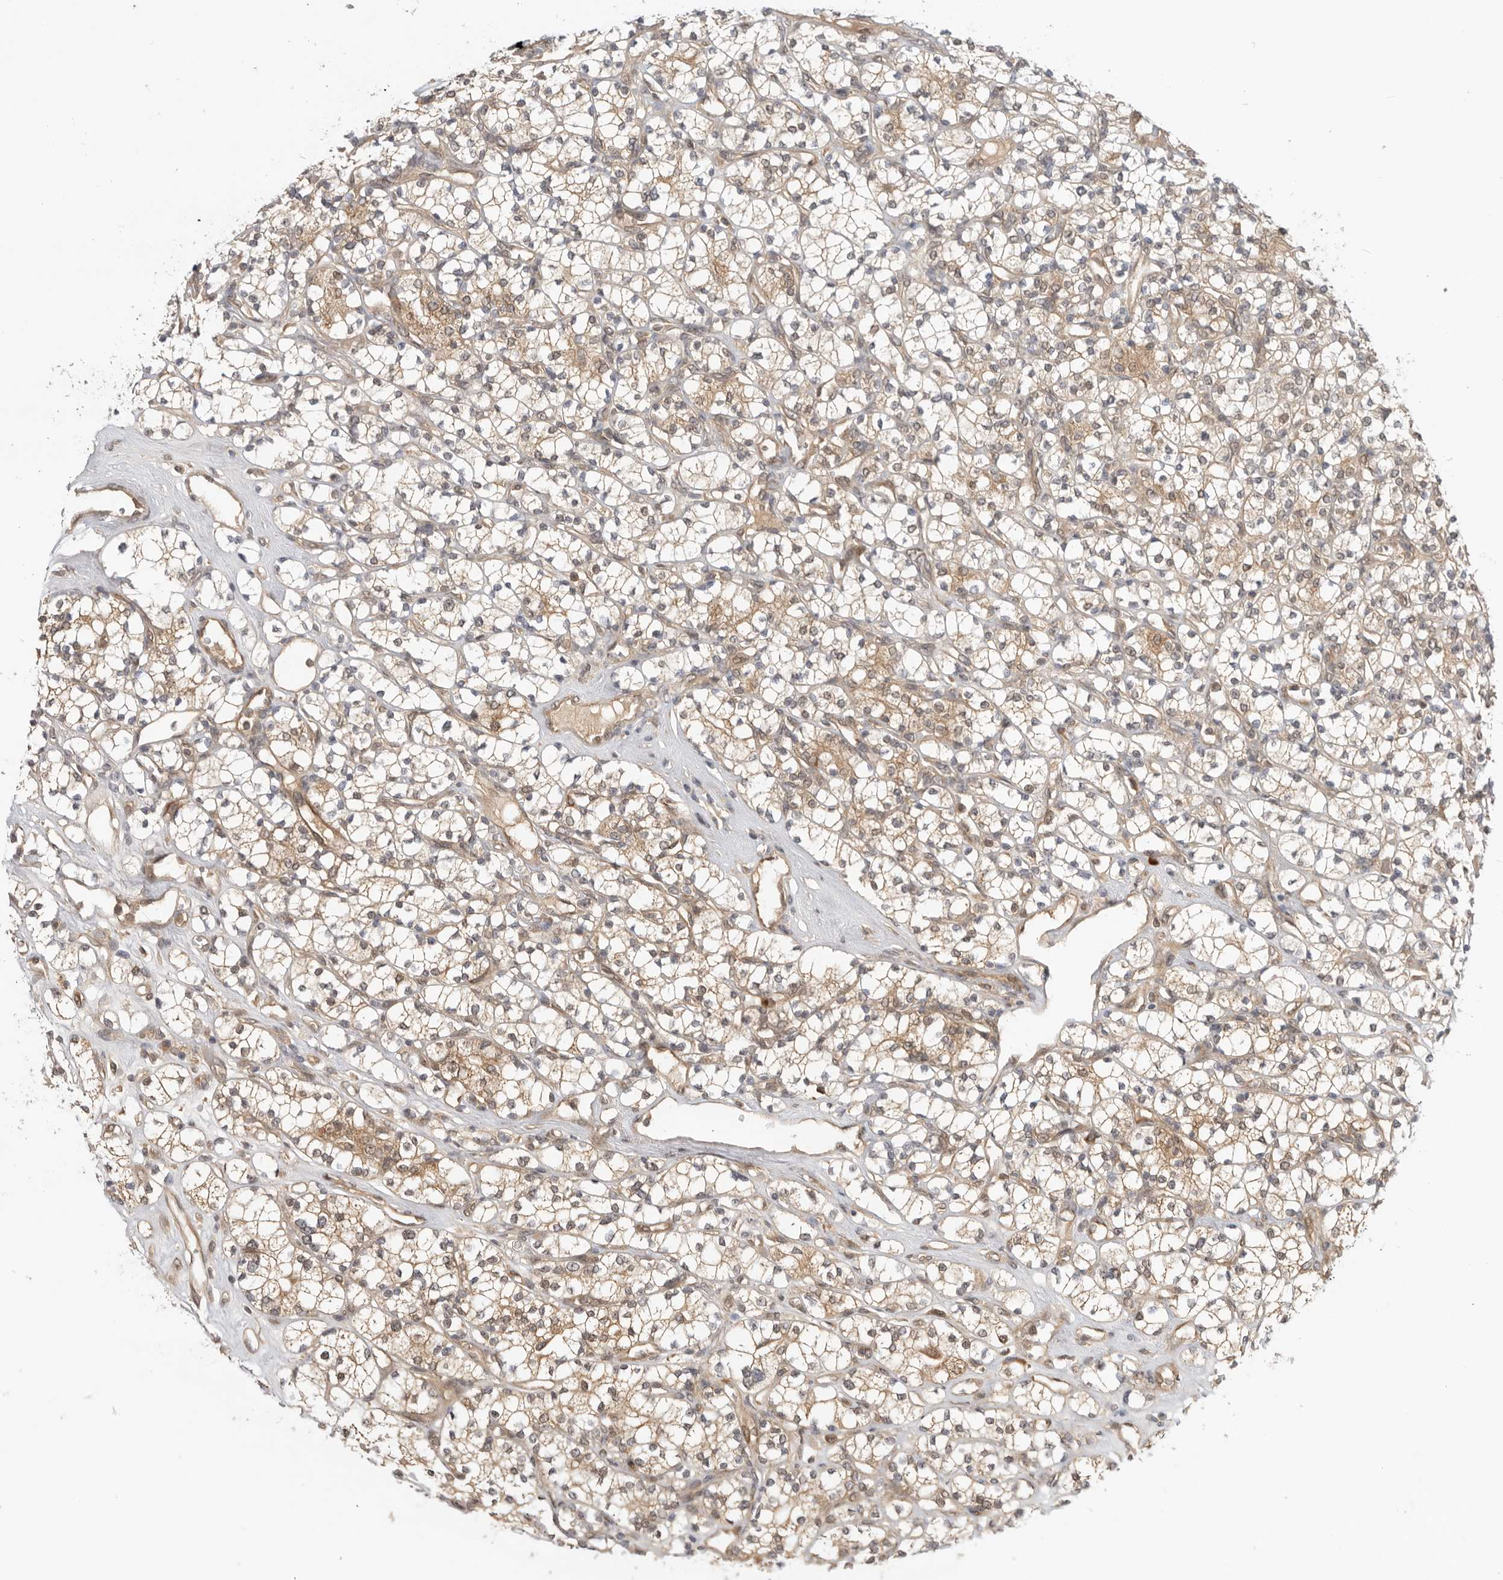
{"staining": {"intensity": "moderate", "quantity": "<25%", "location": "cytoplasmic/membranous"}, "tissue": "renal cancer", "cell_type": "Tumor cells", "image_type": "cancer", "snomed": [{"axis": "morphology", "description": "Adenocarcinoma, NOS"}, {"axis": "topography", "description": "Kidney"}], "caption": "Immunohistochemical staining of renal cancer exhibits low levels of moderate cytoplasmic/membranous staining in about <25% of tumor cells.", "gene": "DCAF8", "patient": {"sex": "male", "age": 77}}